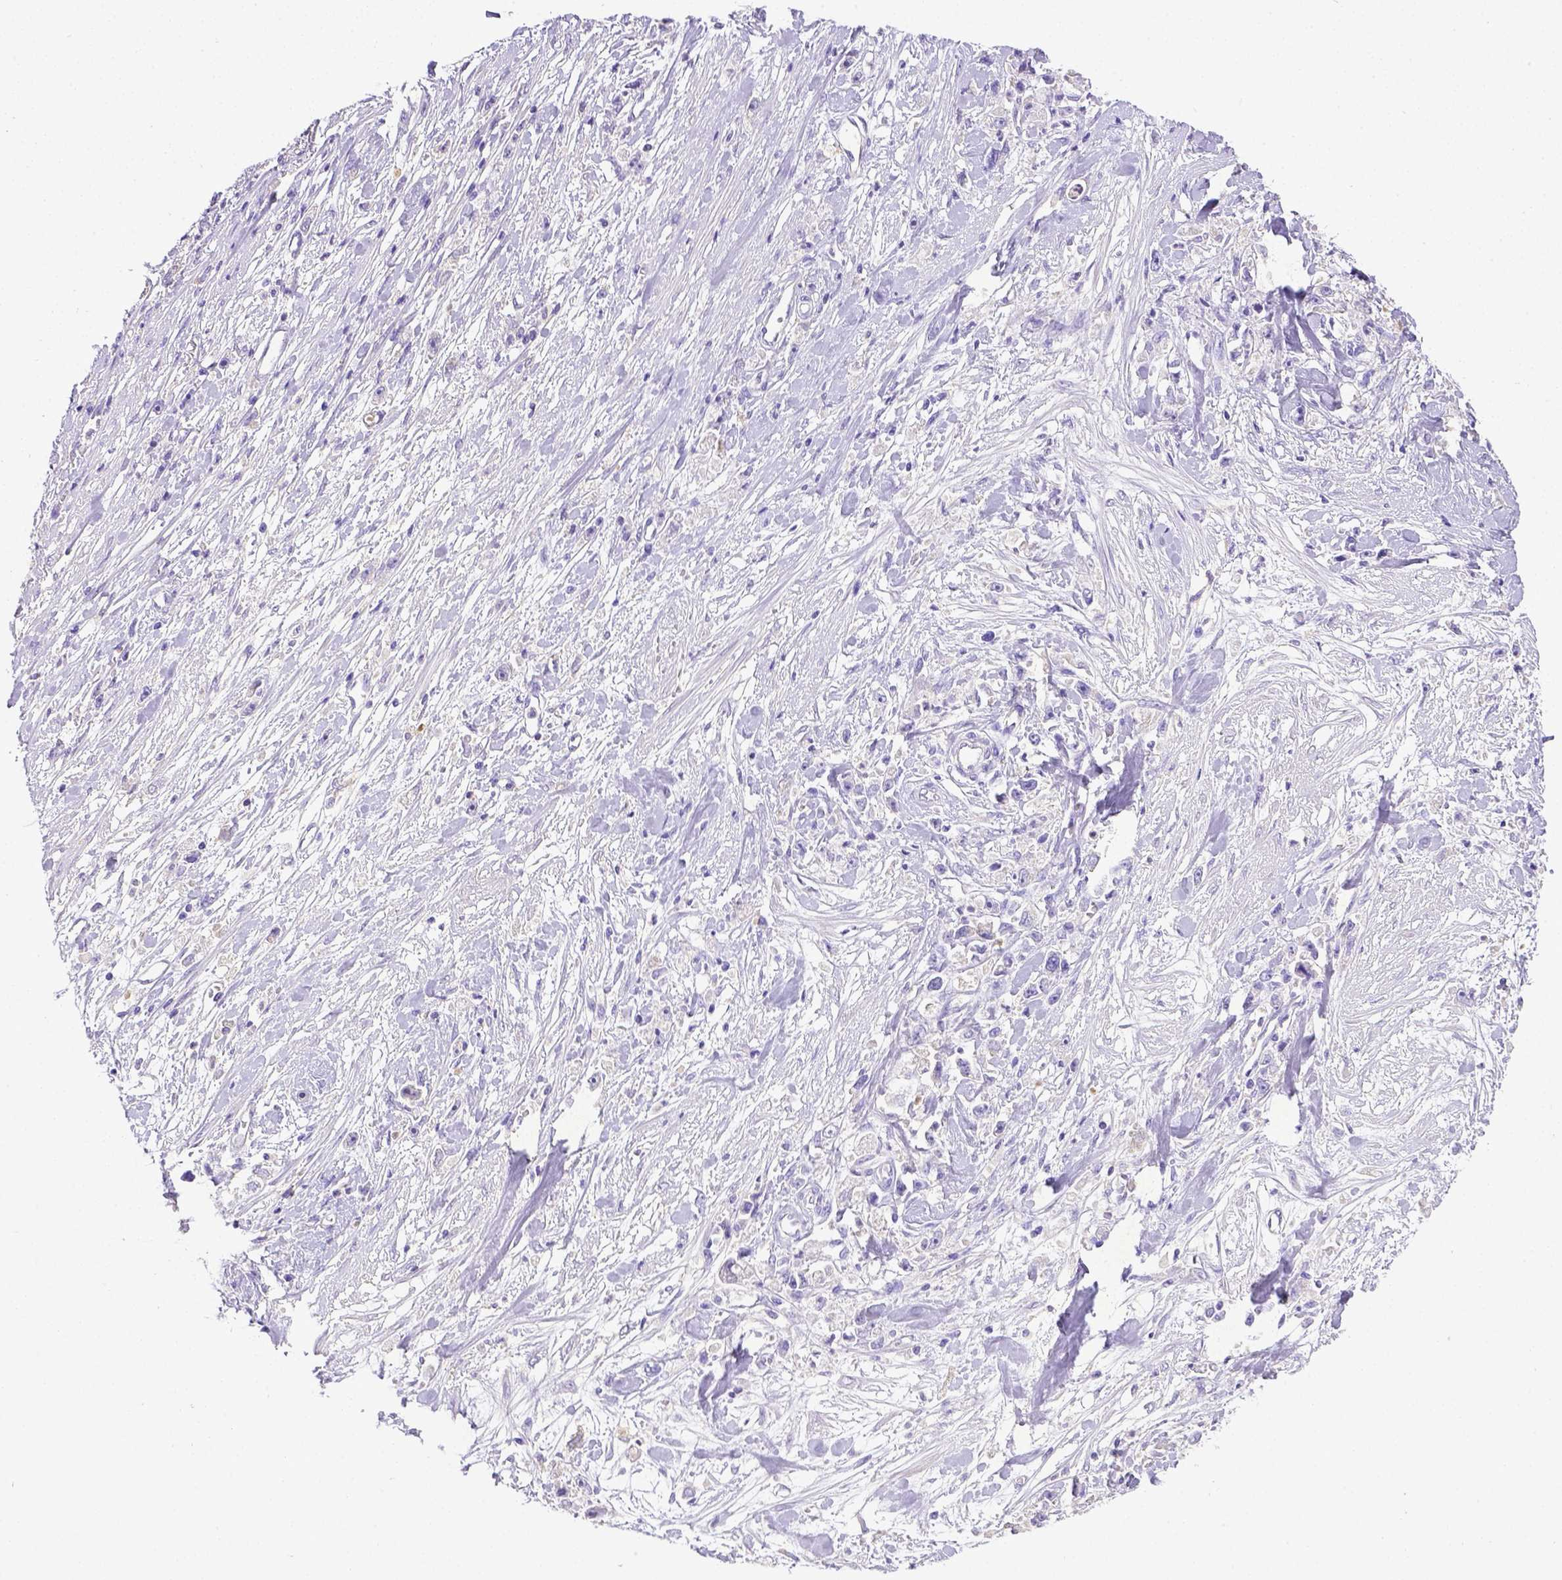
{"staining": {"intensity": "negative", "quantity": "none", "location": "none"}, "tissue": "stomach cancer", "cell_type": "Tumor cells", "image_type": "cancer", "snomed": [{"axis": "morphology", "description": "Adenocarcinoma, NOS"}, {"axis": "topography", "description": "Stomach"}], "caption": "An image of stomach adenocarcinoma stained for a protein displays no brown staining in tumor cells.", "gene": "CD40", "patient": {"sex": "female", "age": 59}}